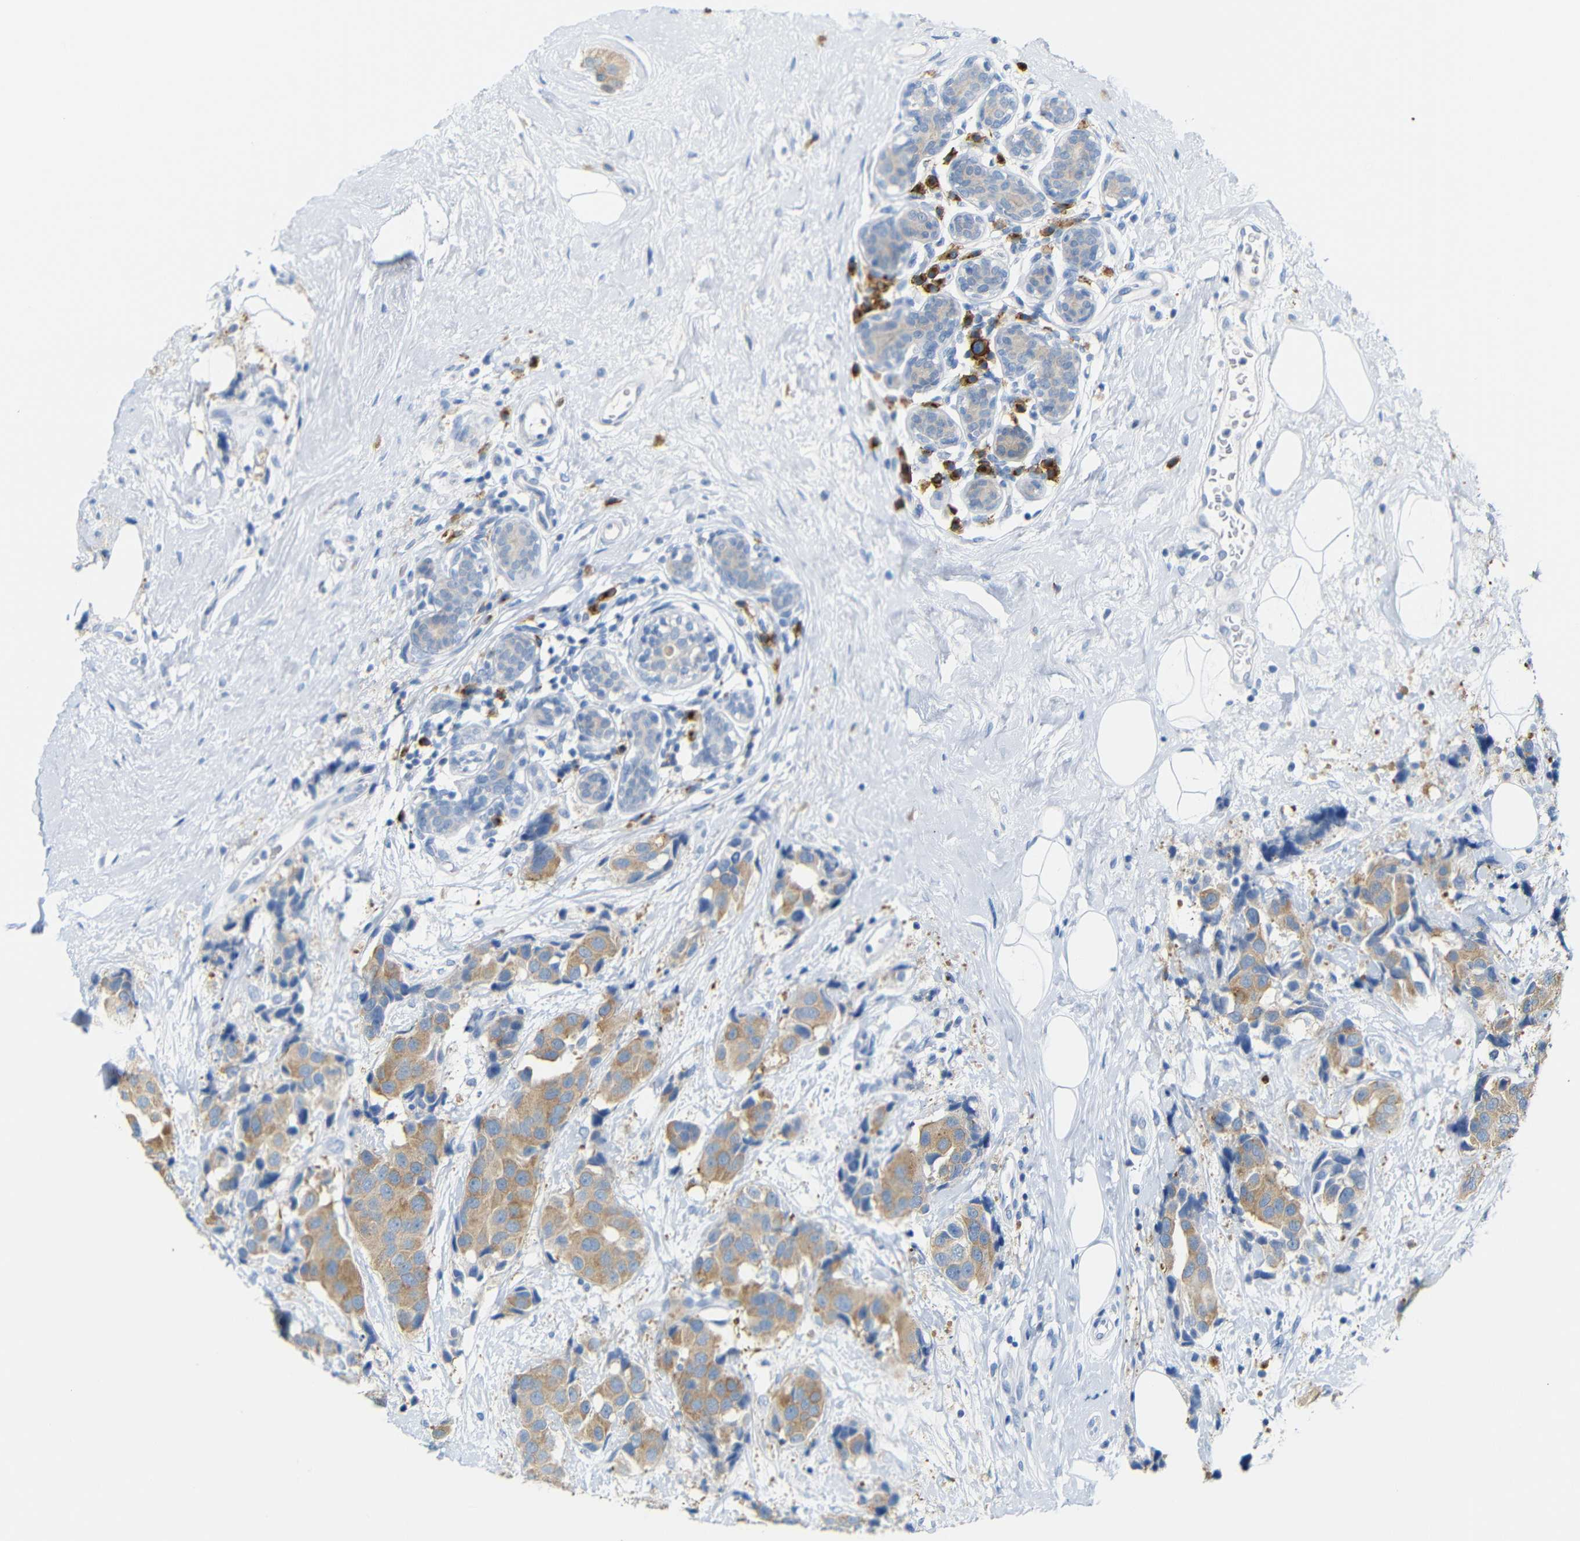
{"staining": {"intensity": "moderate", "quantity": "25%-75%", "location": "cytoplasmic/membranous"}, "tissue": "breast cancer", "cell_type": "Tumor cells", "image_type": "cancer", "snomed": [{"axis": "morphology", "description": "Normal tissue, NOS"}, {"axis": "morphology", "description": "Duct carcinoma"}, {"axis": "topography", "description": "Breast"}], "caption": "IHC histopathology image of breast cancer stained for a protein (brown), which shows medium levels of moderate cytoplasmic/membranous expression in about 25%-75% of tumor cells.", "gene": "FCRL1", "patient": {"sex": "female", "age": 39}}